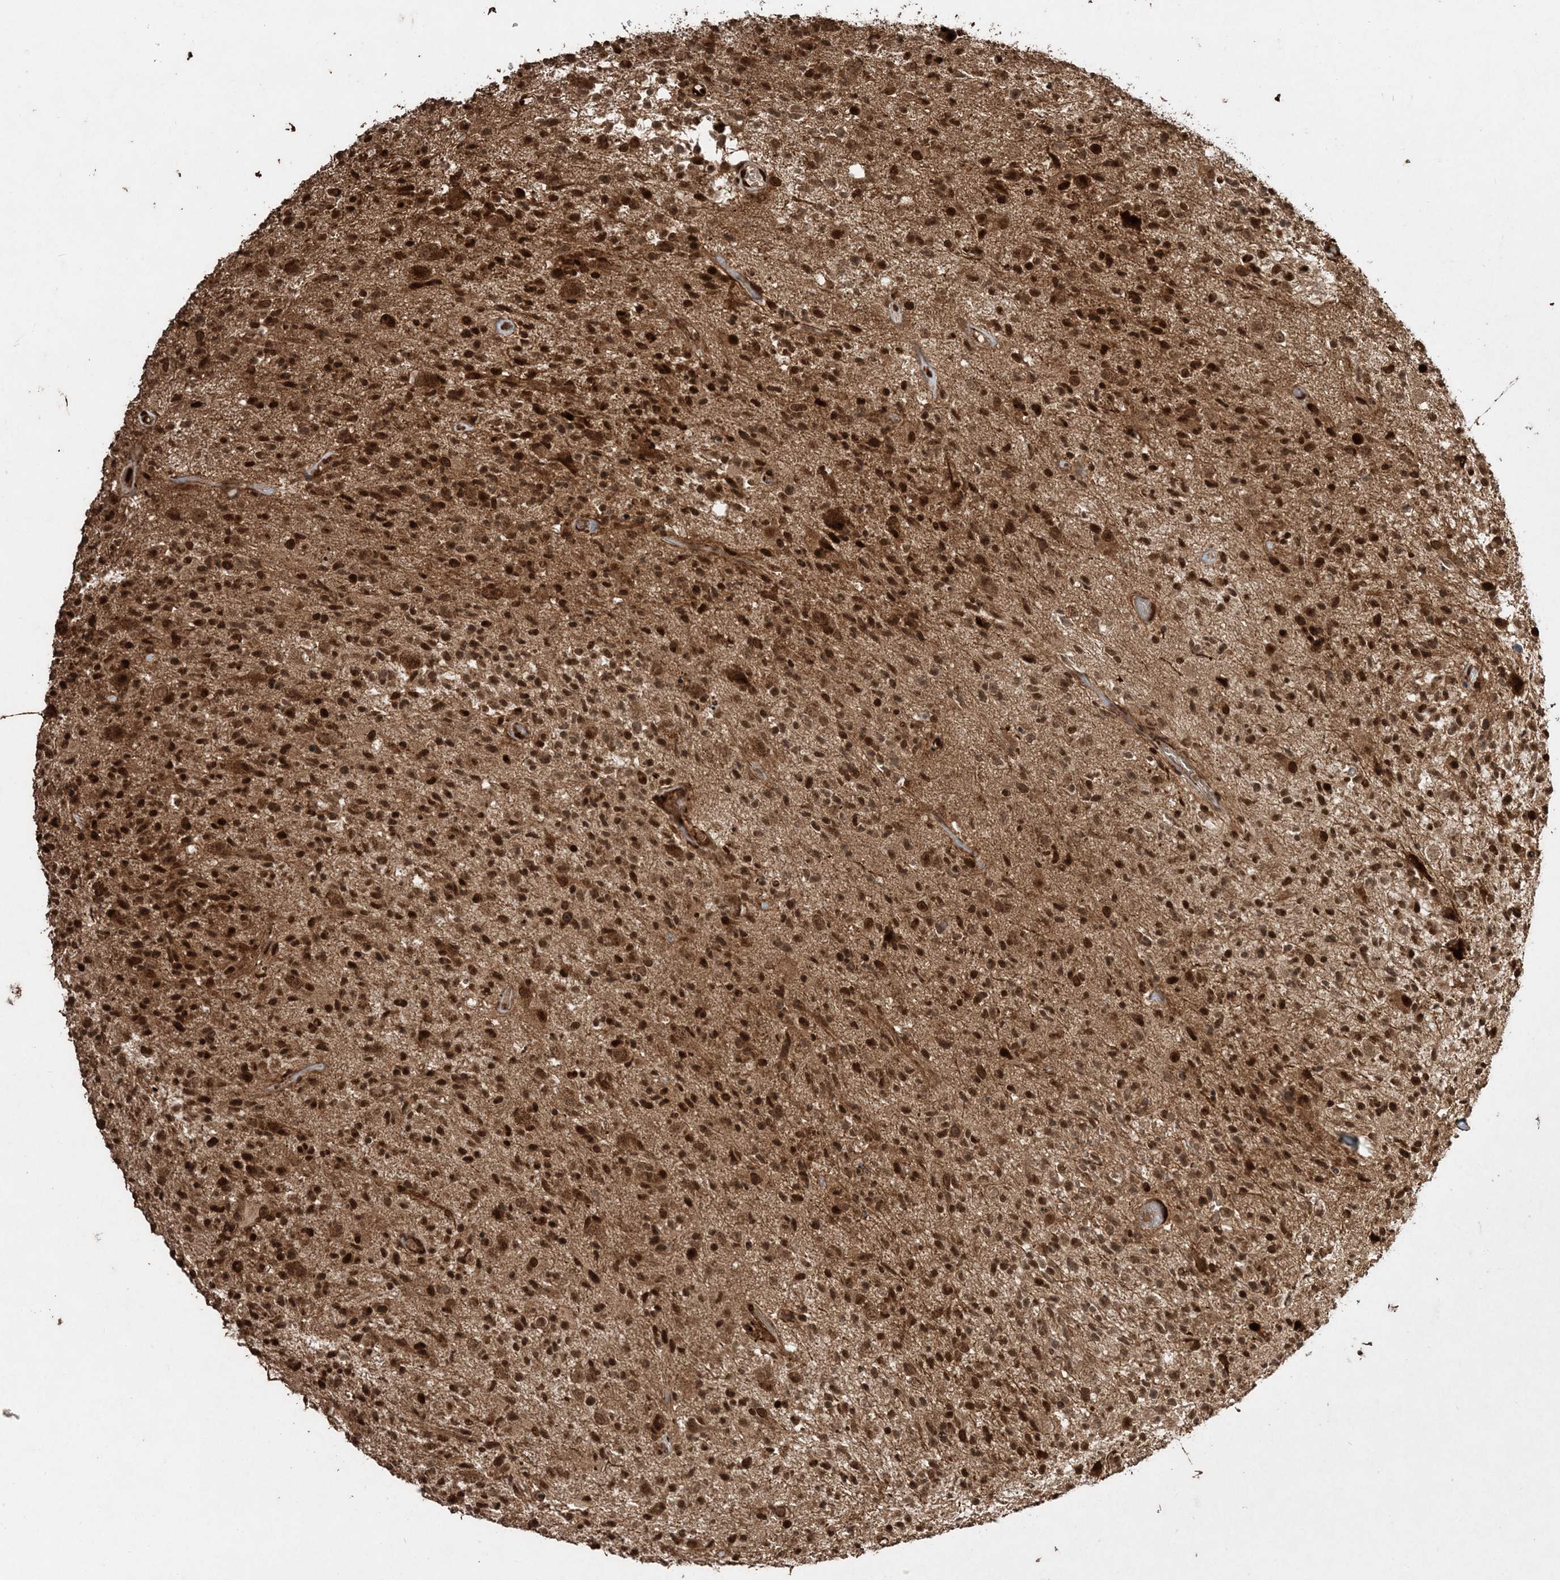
{"staining": {"intensity": "strong", "quantity": ">75%", "location": "nuclear"}, "tissue": "glioma", "cell_type": "Tumor cells", "image_type": "cancer", "snomed": [{"axis": "morphology", "description": "Glioma, malignant, High grade"}, {"axis": "morphology", "description": "Glioblastoma, NOS"}, {"axis": "topography", "description": "Brain"}], "caption": "Tumor cells show high levels of strong nuclear staining in about >75% of cells in human glioblastoma.", "gene": "ETAA1", "patient": {"sex": "male", "age": 60}}